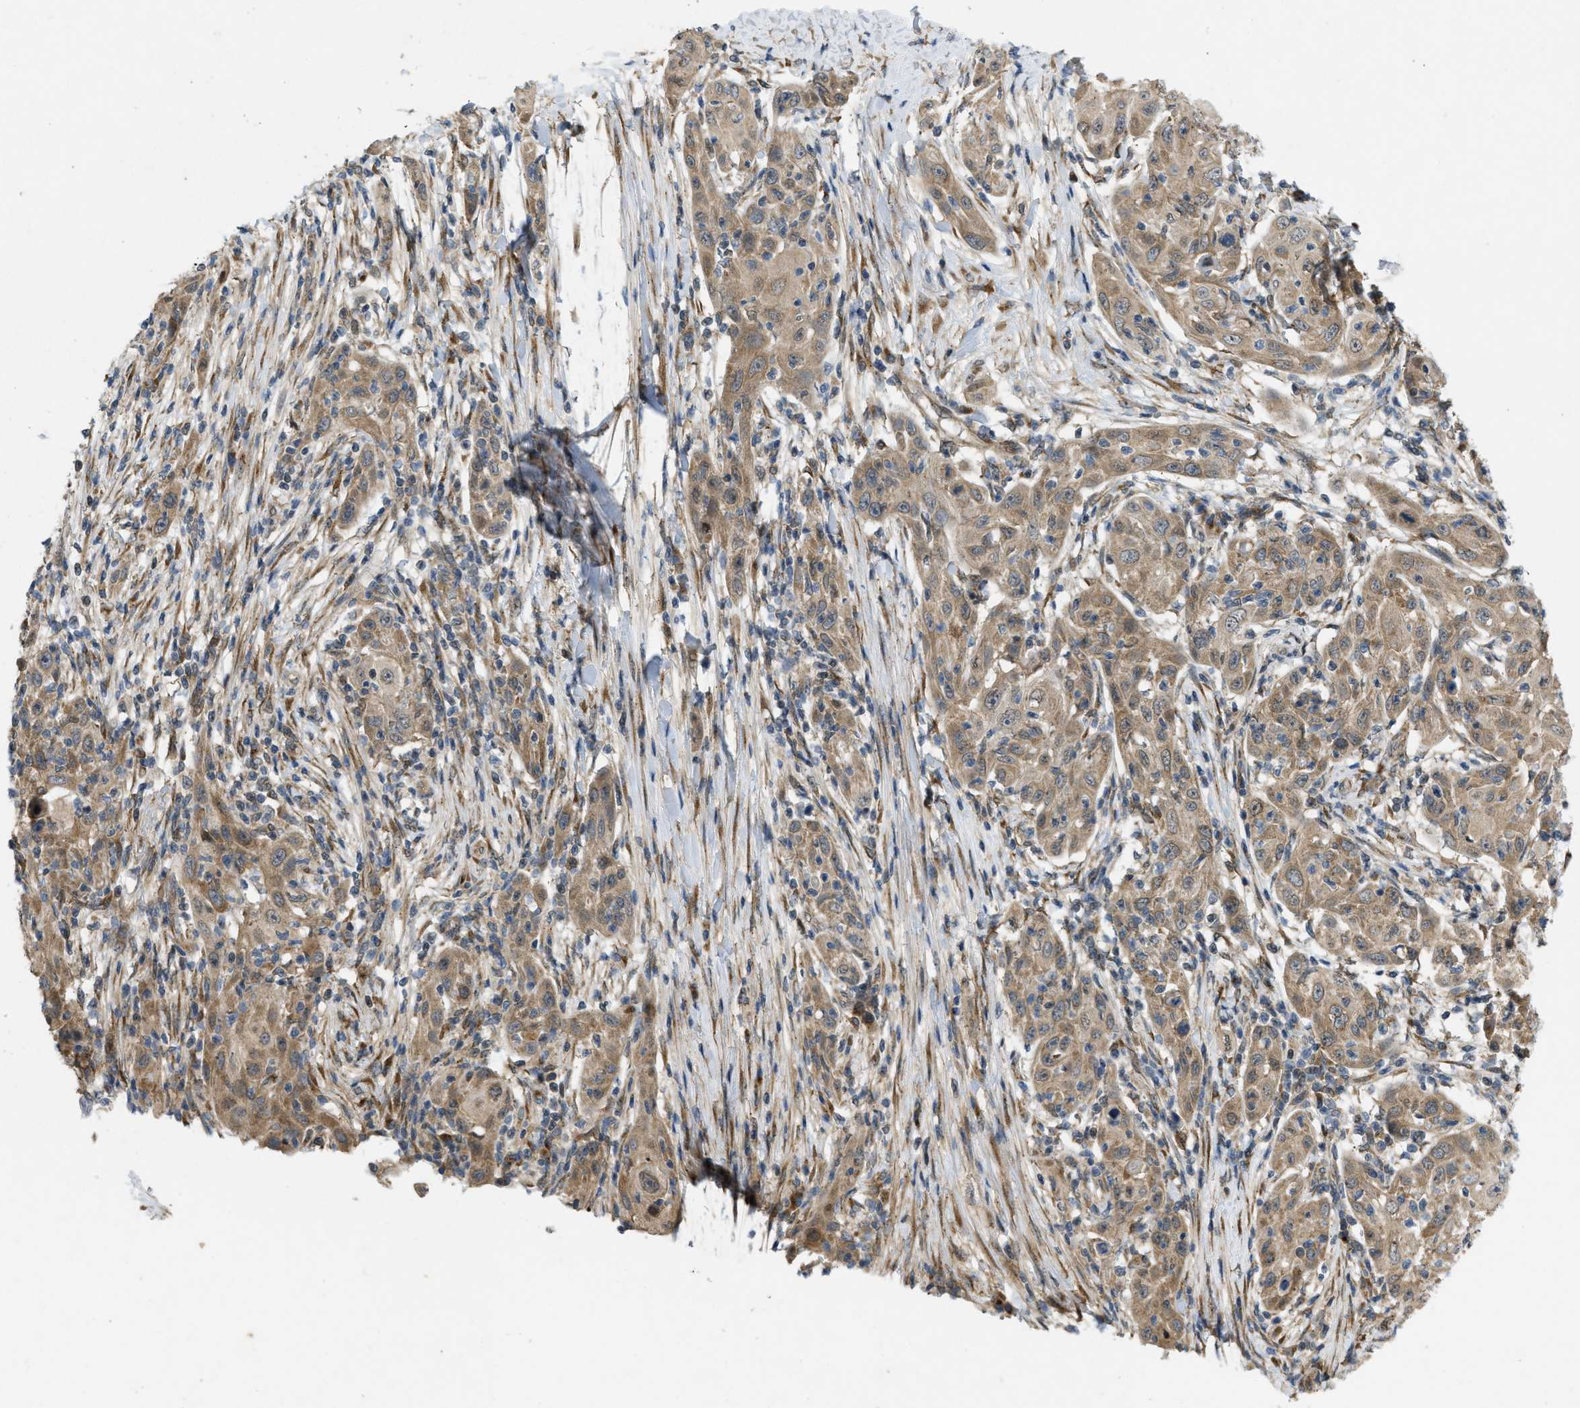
{"staining": {"intensity": "moderate", "quantity": ">75%", "location": "cytoplasmic/membranous"}, "tissue": "skin cancer", "cell_type": "Tumor cells", "image_type": "cancer", "snomed": [{"axis": "morphology", "description": "Squamous cell carcinoma, NOS"}, {"axis": "topography", "description": "Skin"}], "caption": "Skin squamous cell carcinoma was stained to show a protein in brown. There is medium levels of moderate cytoplasmic/membranous staining in about >75% of tumor cells.", "gene": "IFNLR1", "patient": {"sex": "female", "age": 88}}